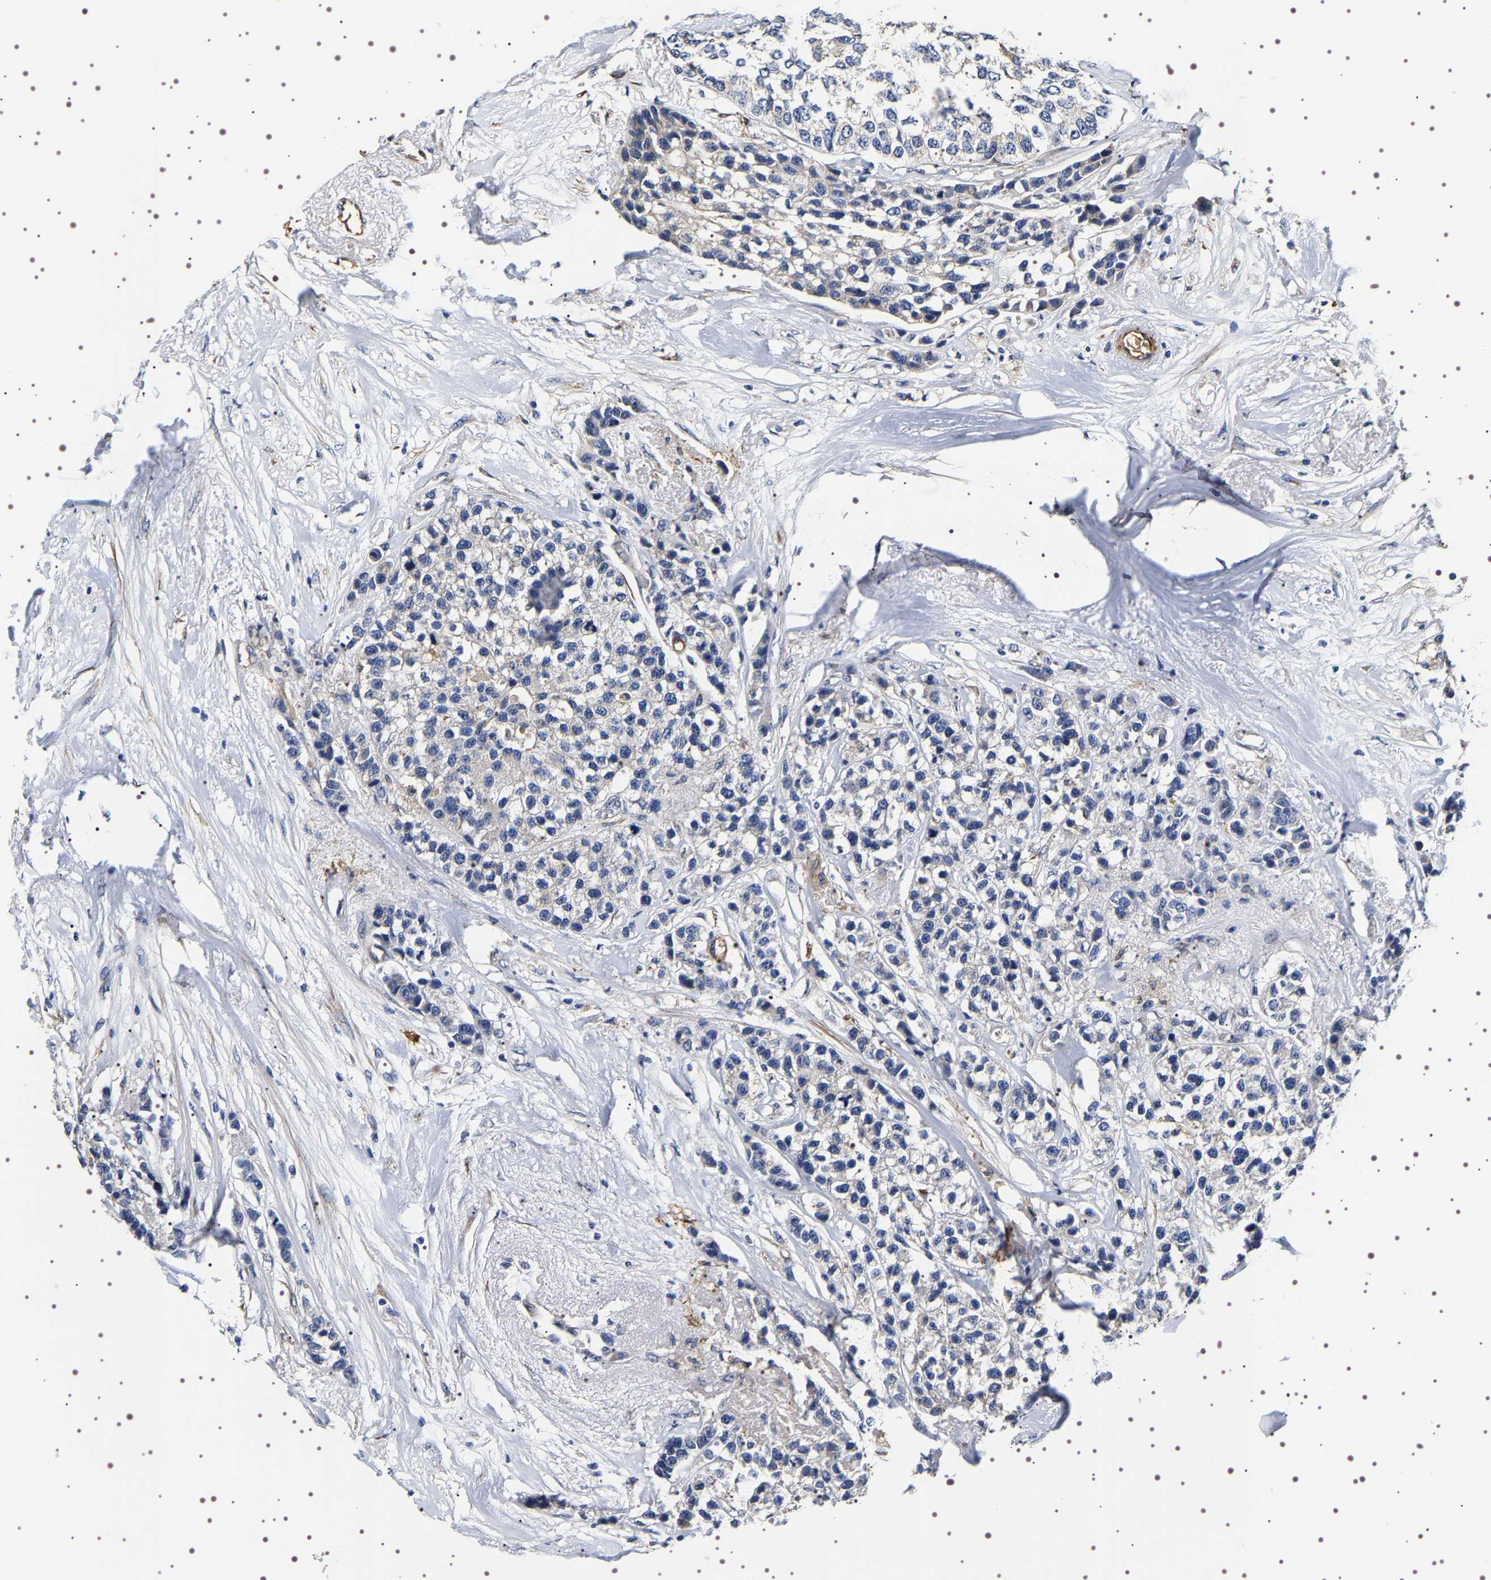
{"staining": {"intensity": "negative", "quantity": "none", "location": "none"}, "tissue": "breast cancer", "cell_type": "Tumor cells", "image_type": "cancer", "snomed": [{"axis": "morphology", "description": "Duct carcinoma"}, {"axis": "topography", "description": "Breast"}], "caption": "The immunohistochemistry (IHC) photomicrograph has no significant expression in tumor cells of breast cancer tissue.", "gene": "ALPL", "patient": {"sex": "female", "age": 51}}